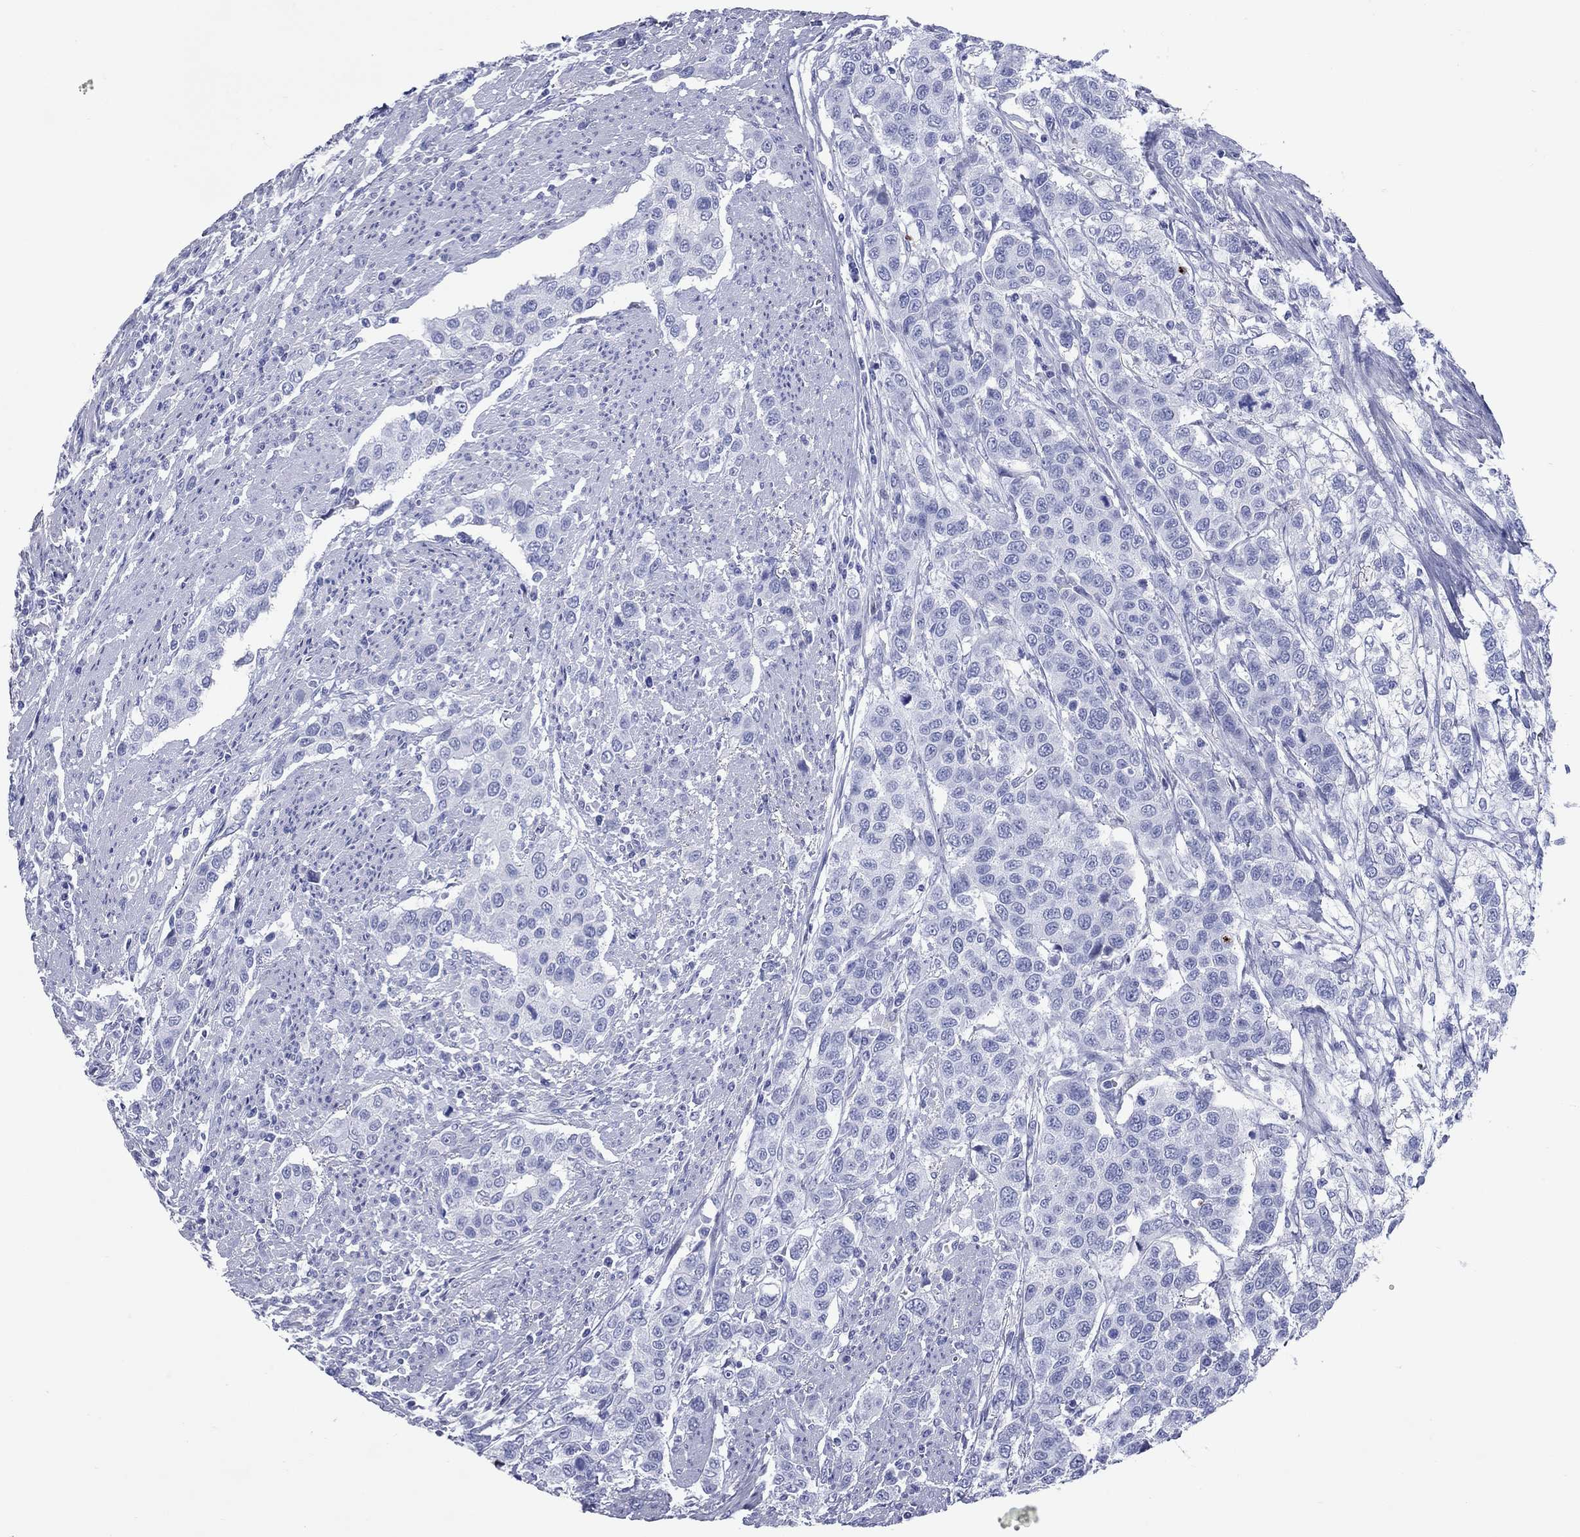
{"staining": {"intensity": "negative", "quantity": "none", "location": "none"}, "tissue": "urothelial cancer", "cell_type": "Tumor cells", "image_type": "cancer", "snomed": [{"axis": "morphology", "description": "Urothelial carcinoma, High grade"}, {"axis": "topography", "description": "Urinary bladder"}], "caption": "There is no significant expression in tumor cells of urothelial cancer. (DAB immunohistochemistry (IHC), high magnification).", "gene": "CCNA1", "patient": {"sex": "female", "age": 58}}